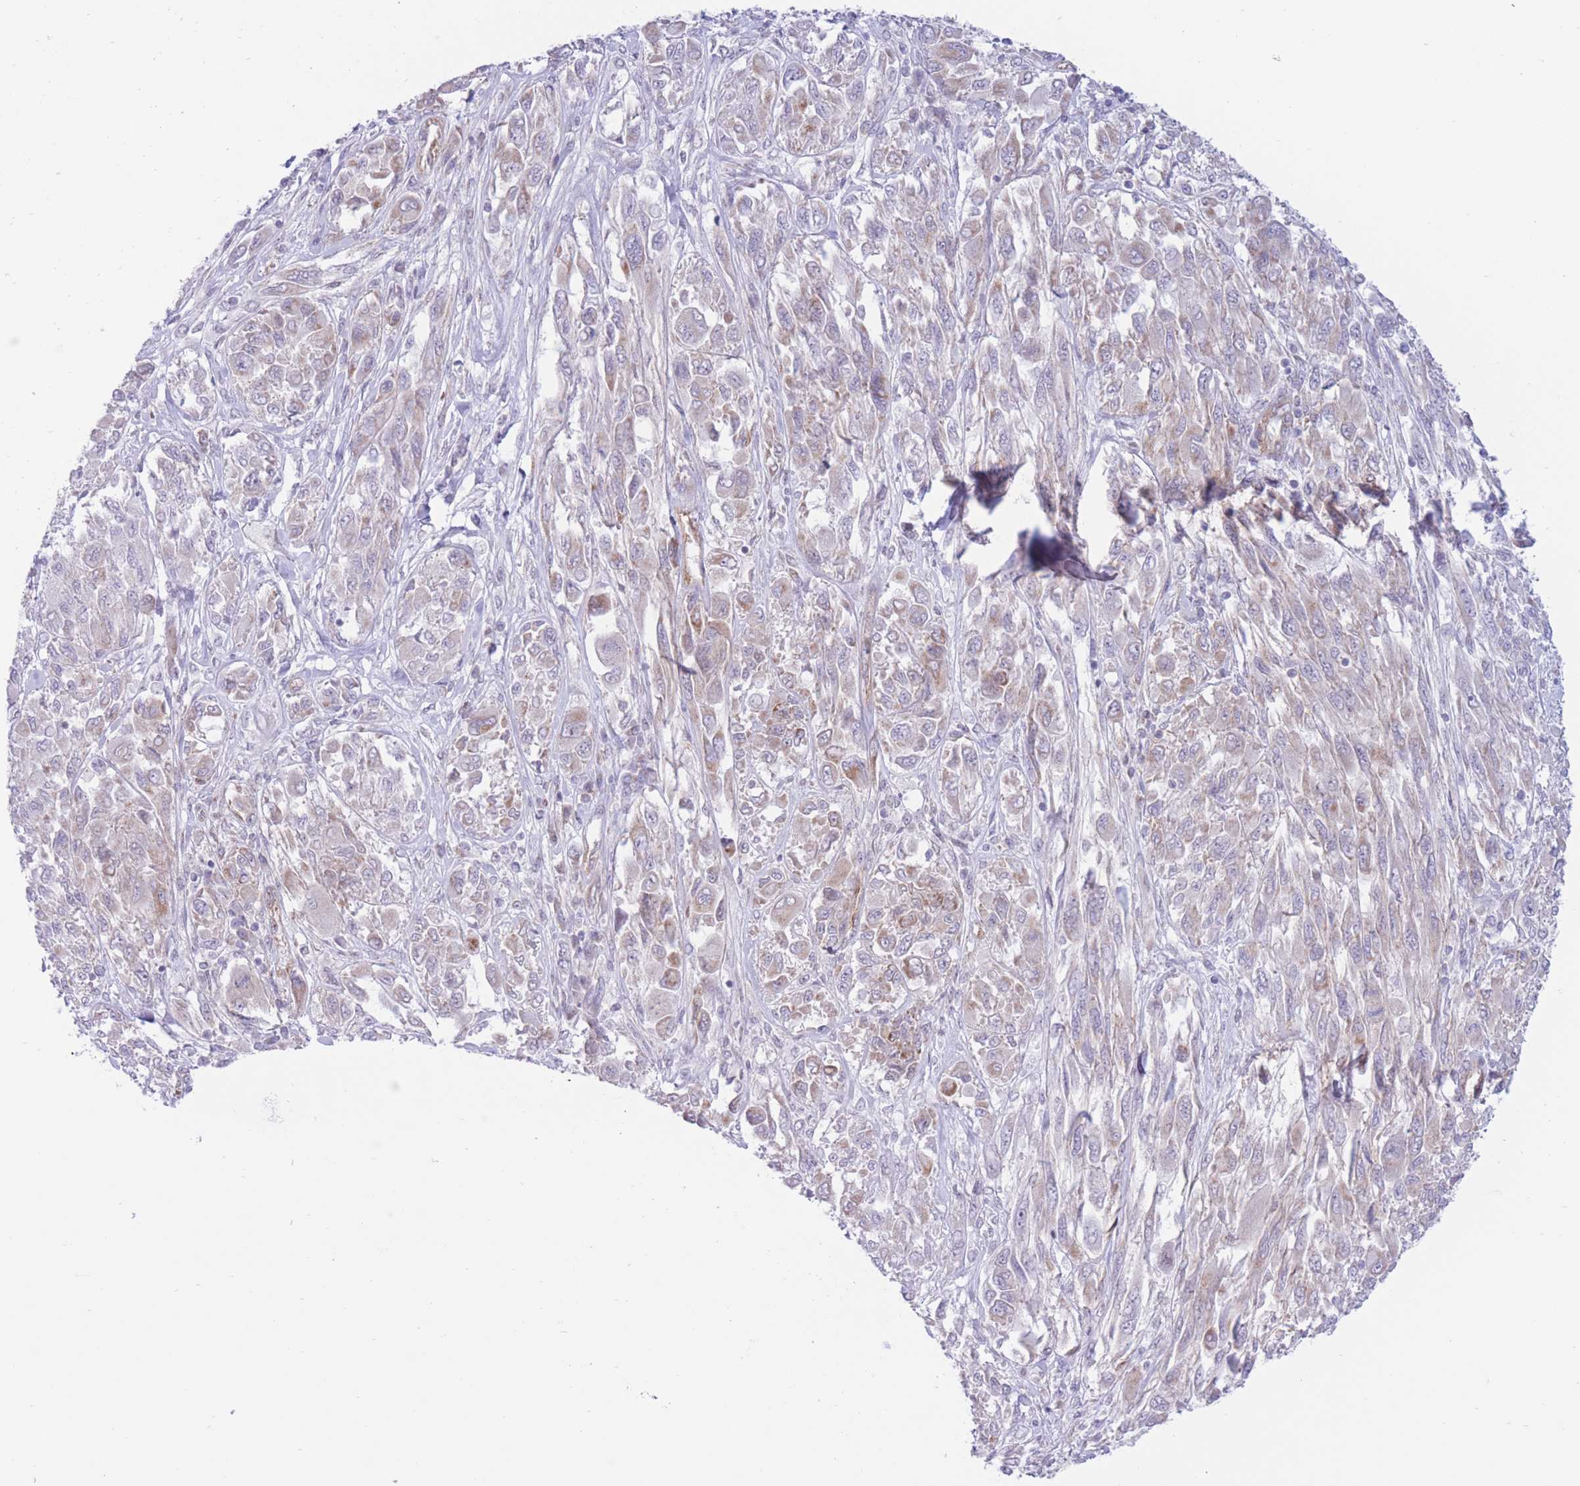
{"staining": {"intensity": "weak", "quantity": "25%-75%", "location": "cytoplasmic/membranous"}, "tissue": "melanoma", "cell_type": "Tumor cells", "image_type": "cancer", "snomed": [{"axis": "morphology", "description": "Malignant melanoma, NOS"}, {"axis": "topography", "description": "Skin"}], "caption": "IHC staining of melanoma, which reveals low levels of weak cytoplasmic/membranous staining in approximately 25%-75% of tumor cells indicating weak cytoplasmic/membranous protein expression. The staining was performed using DAB (3,3'-diaminobenzidine) (brown) for protein detection and nuclei were counterstained in hematoxylin (blue).", "gene": "MRPS31", "patient": {"sex": "female", "age": 91}}